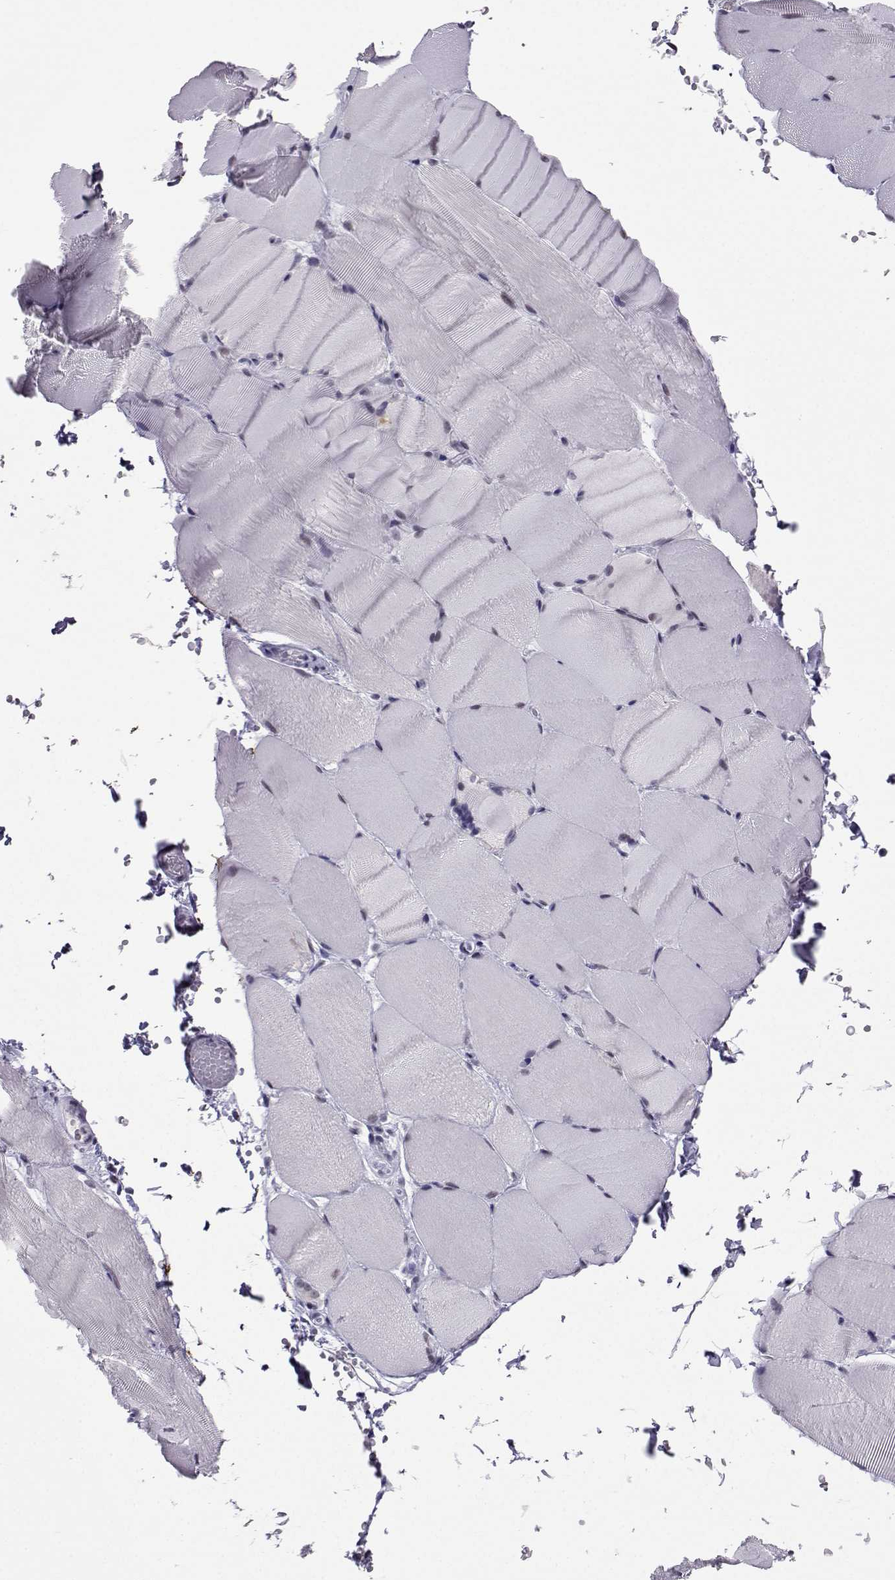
{"staining": {"intensity": "negative", "quantity": "none", "location": "none"}, "tissue": "skeletal muscle", "cell_type": "Myocytes", "image_type": "normal", "snomed": [{"axis": "morphology", "description": "Normal tissue, NOS"}, {"axis": "topography", "description": "Skeletal muscle"}], "caption": "Protein analysis of unremarkable skeletal muscle reveals no significant staining in myocytes.", "gene": "LORICRIN", "patient": {"sex": "female", "age": 37}}